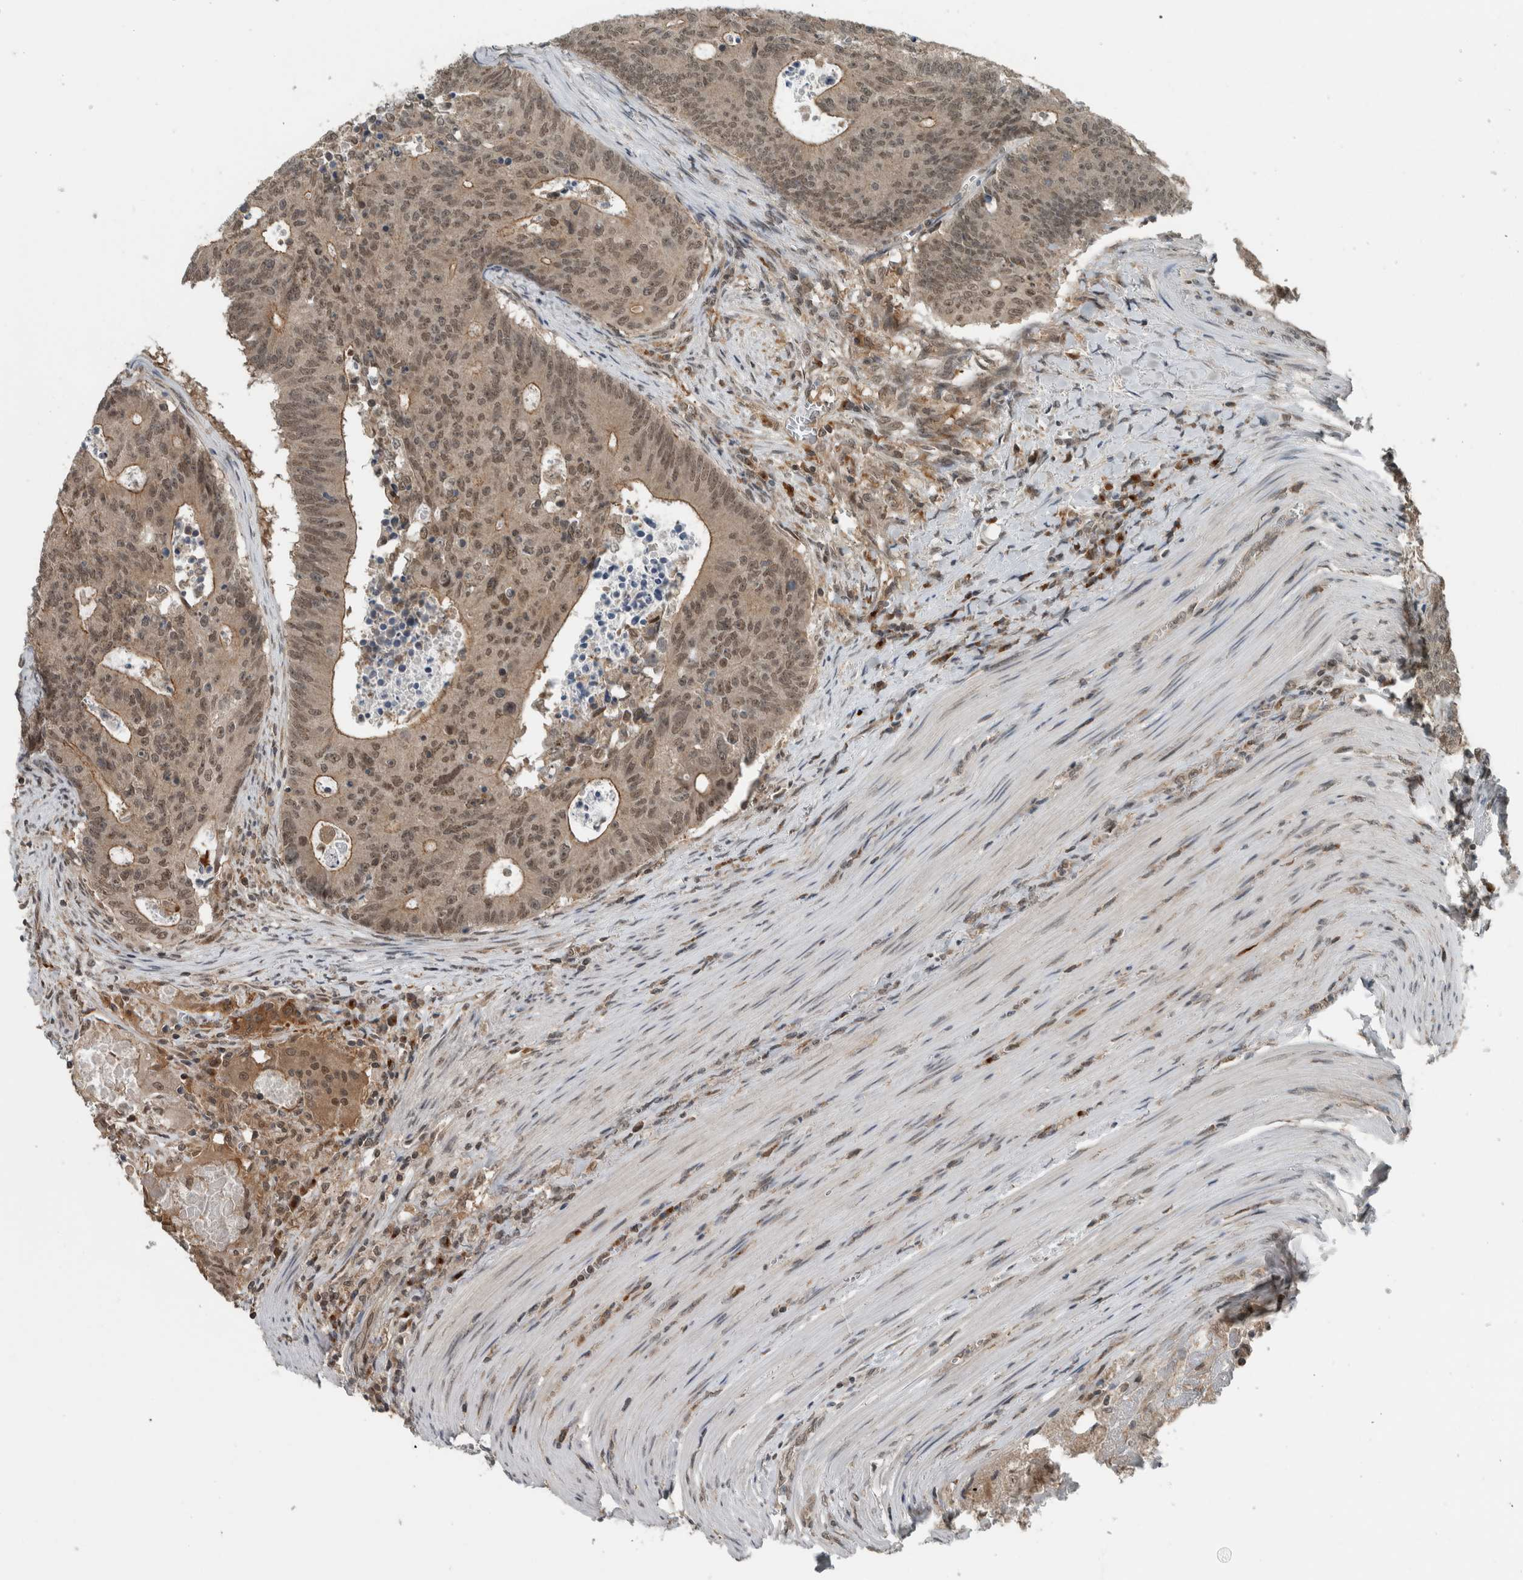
{"staining": {"intensity": "weak", "quantity": ">75%", "location": "cytoplasmic/membranous,nuclear"}, "tissue": "colorectal cancer", "cell_type": "Tumor cells", "image_type": "cancer", "snomed": [{"axis": "morphology", "description": "Adenocarcinoma, NOS"}, {"axis": "topography", "description": "Colon"}], "caption": "The immunohistochemical stain highlights weak cytoplasmic/membranous and nuclear positivity in tumor cells of colorectal cancer (adenocarcinoma) tissue.", "gene": "SPAG7", "patient": {"sex": "male", "age": 87}}